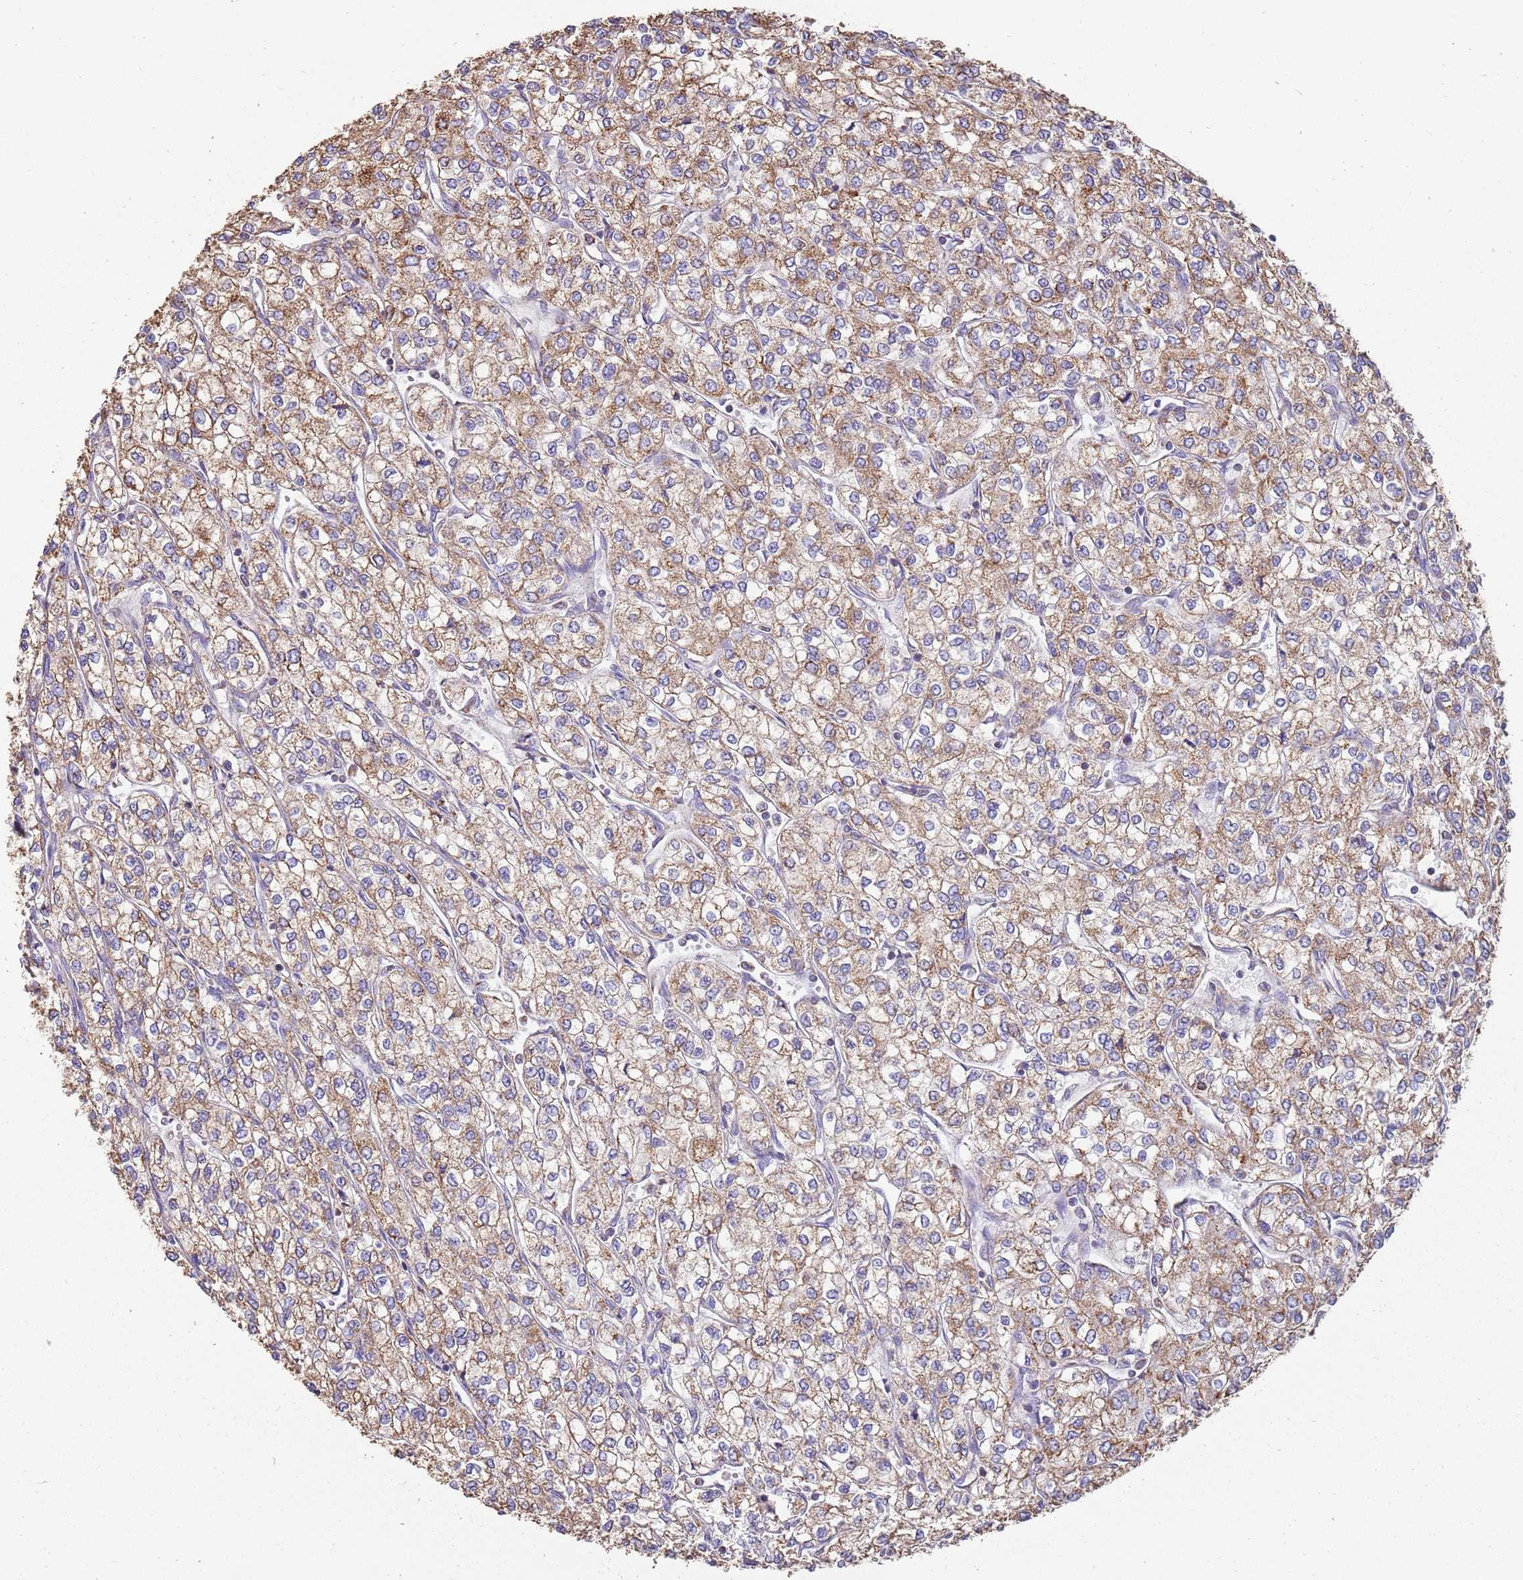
{"staining": {"intensity": "moderate", "quantity": ">75%", "location": "cytoplasmic/membranous"}, "tissue": "renal cancer", "cell_type": "Tumor cells", "image_type": "cancer", "snomed": [{"axis": "morphology", "description": "Adenocarcinoma, NOS"}, {"axis": "topography", "description": "Kidney"}], "caption": "About >75% of tumor cells in adenocarcinoma (renal) demonstrate moderate cytoplasmic/membranous protein staining as visualized by brown immunohistochemical staining.", "gene": "TTLL1", "patient": {"sex": "male", "age": 80}}